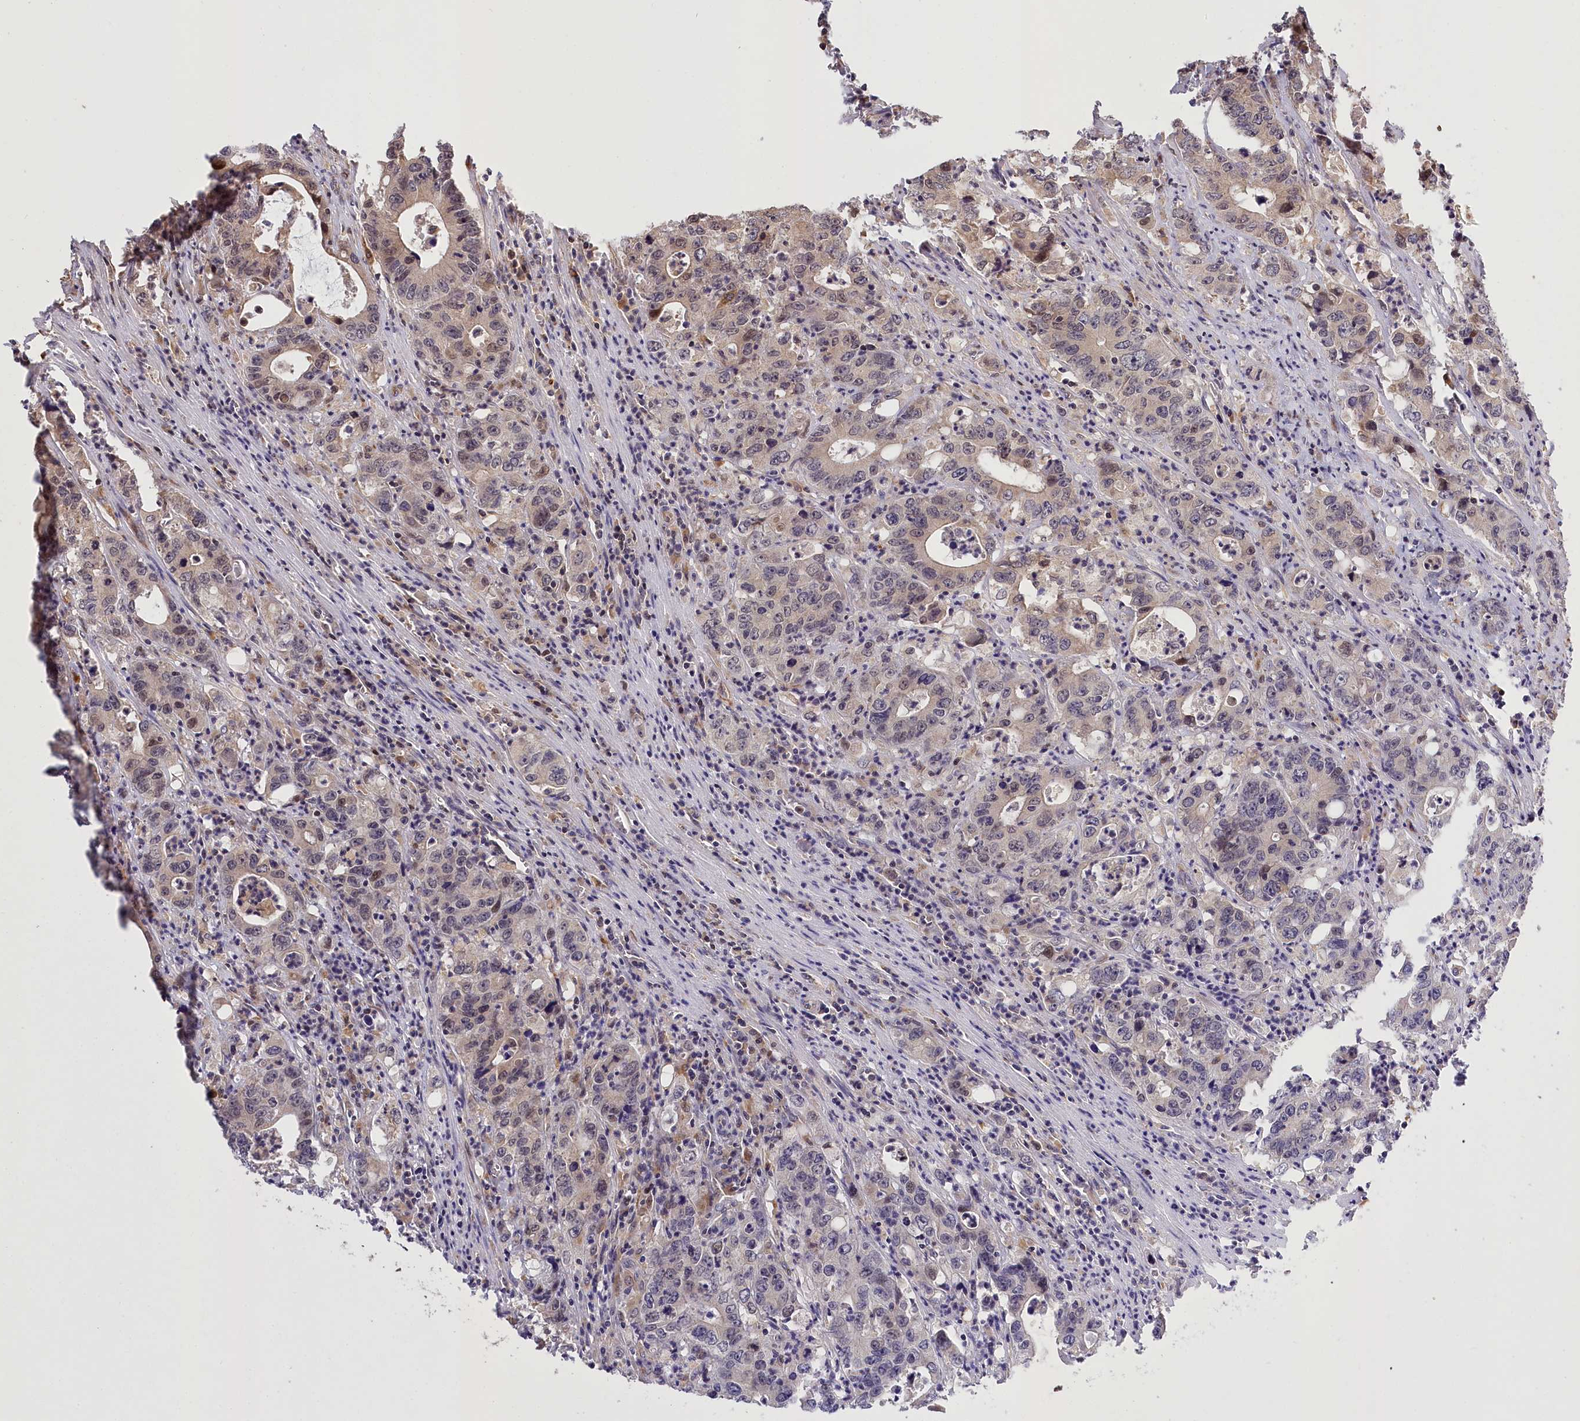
{"staining": {"intensity": "weak", "quantity": "<25%", "location": "cytoplasmic/membranous"}, "tissue": "colorectal cancer", "cell_type": "Tumor cells", "image_type": "cancer", "snomed": [{"axis": "morphology", "description": "Adenocarcinoma, NOS"}, {"axis": "topography", "description": "Colon"}], "caption": "Colorectal adenocarcinoma stained for a protein using IHC shows no positivity tumor cells.", "gene": "SERGEF", "patient": {"sex": "female", "age": 75}}